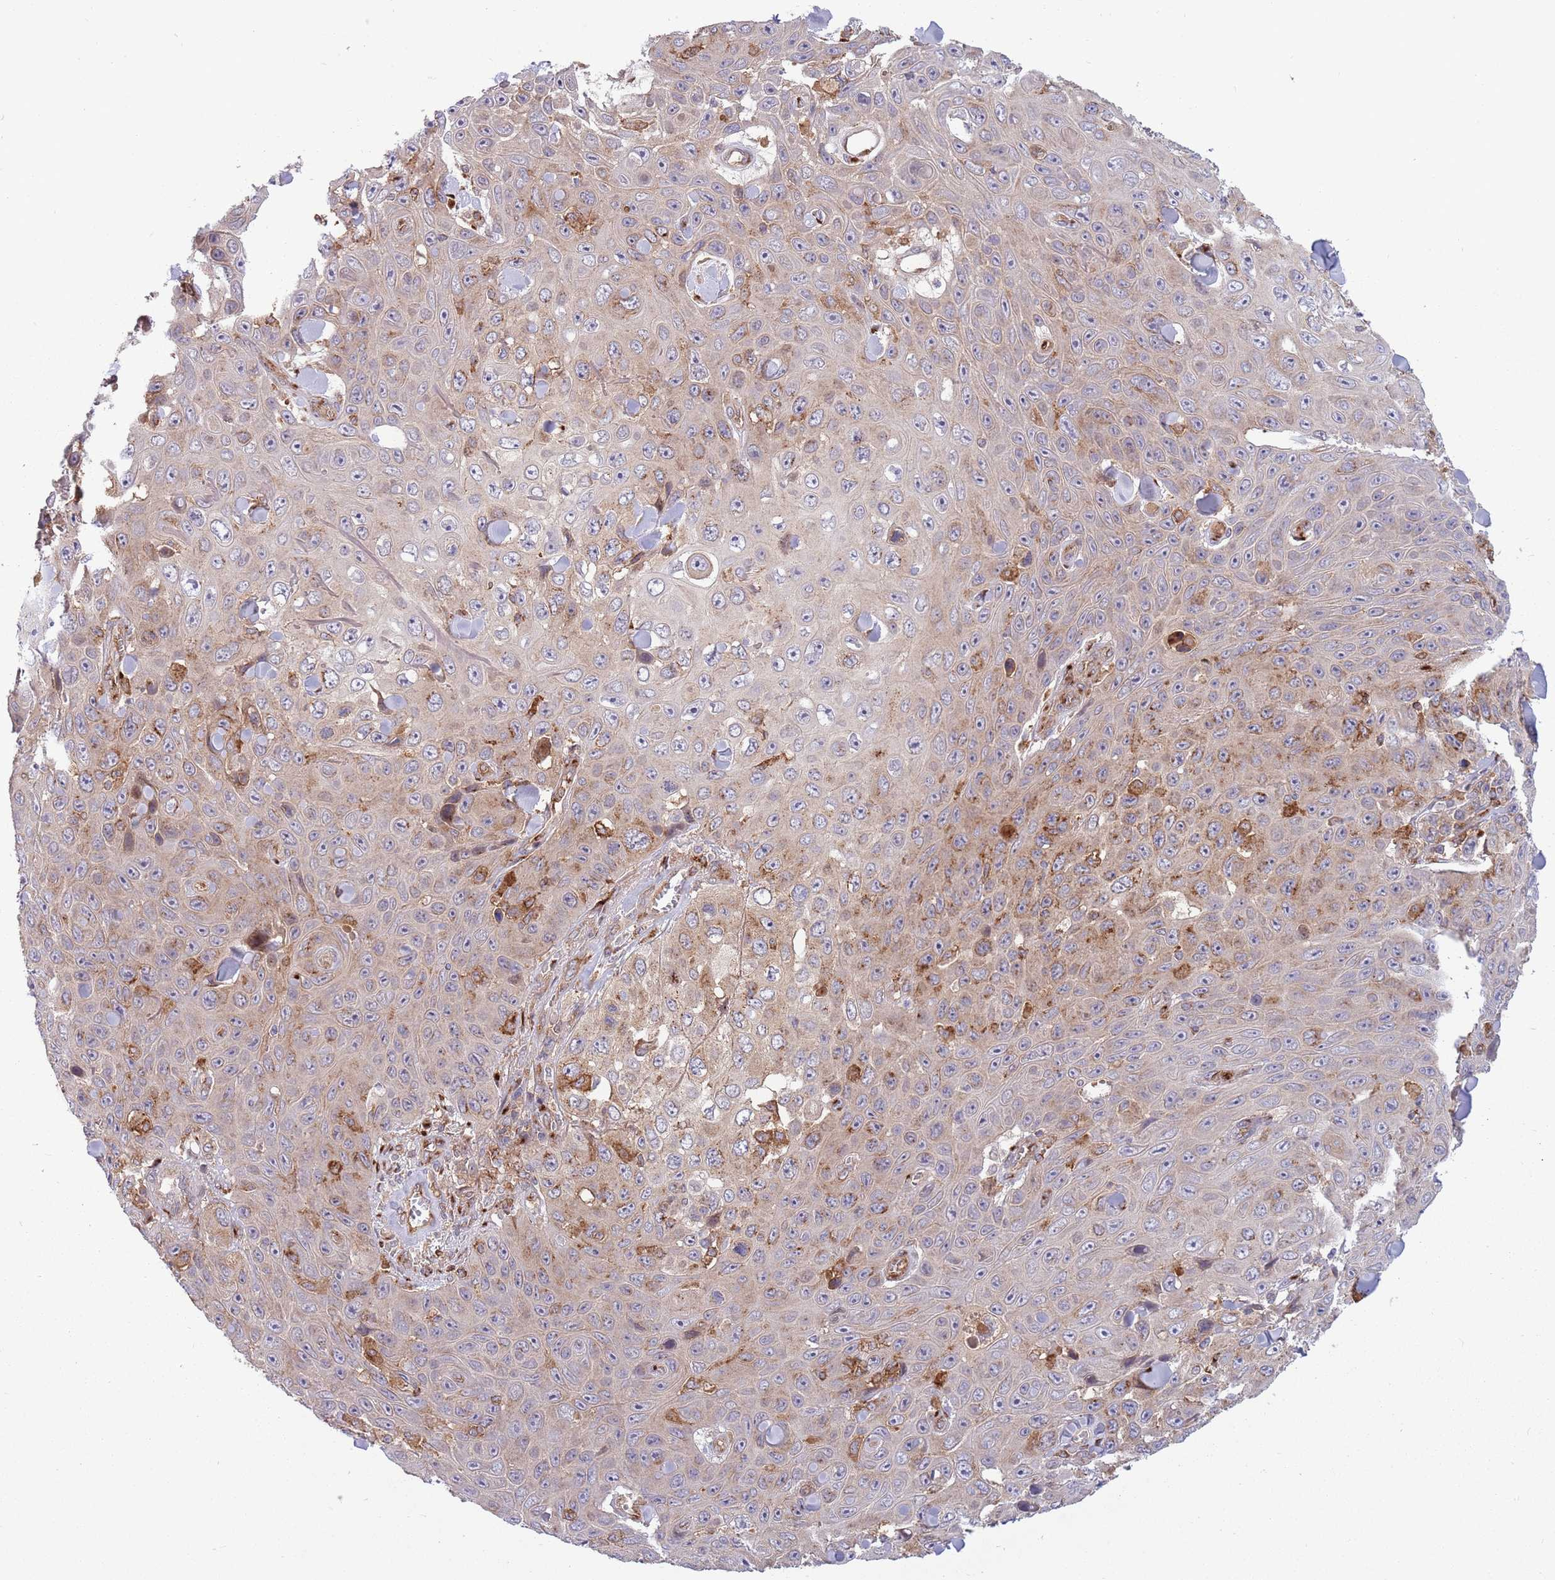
{"staining": {"intensity": "moderate", "quantity": "<25%", "location": "cytoplasmic/membranous"}, "tissue": "skin cancer", "cell_type": "Tumor cells", "image_type": "cancer", "snomed": [{"axis": "morphology", "description": "Squamous cell carcinoma, NOS"}, {"axis": "topography", "description": "Skin"}], "caption": "About <25% of tumor cells in human skin squamous cell carcinoma display moderate cytoplasmic/membranous protein staining as visualized by brown immunohistochemical staining.", "gene": "BTBD7", "patient": {"sex": "male", "age": 82}}